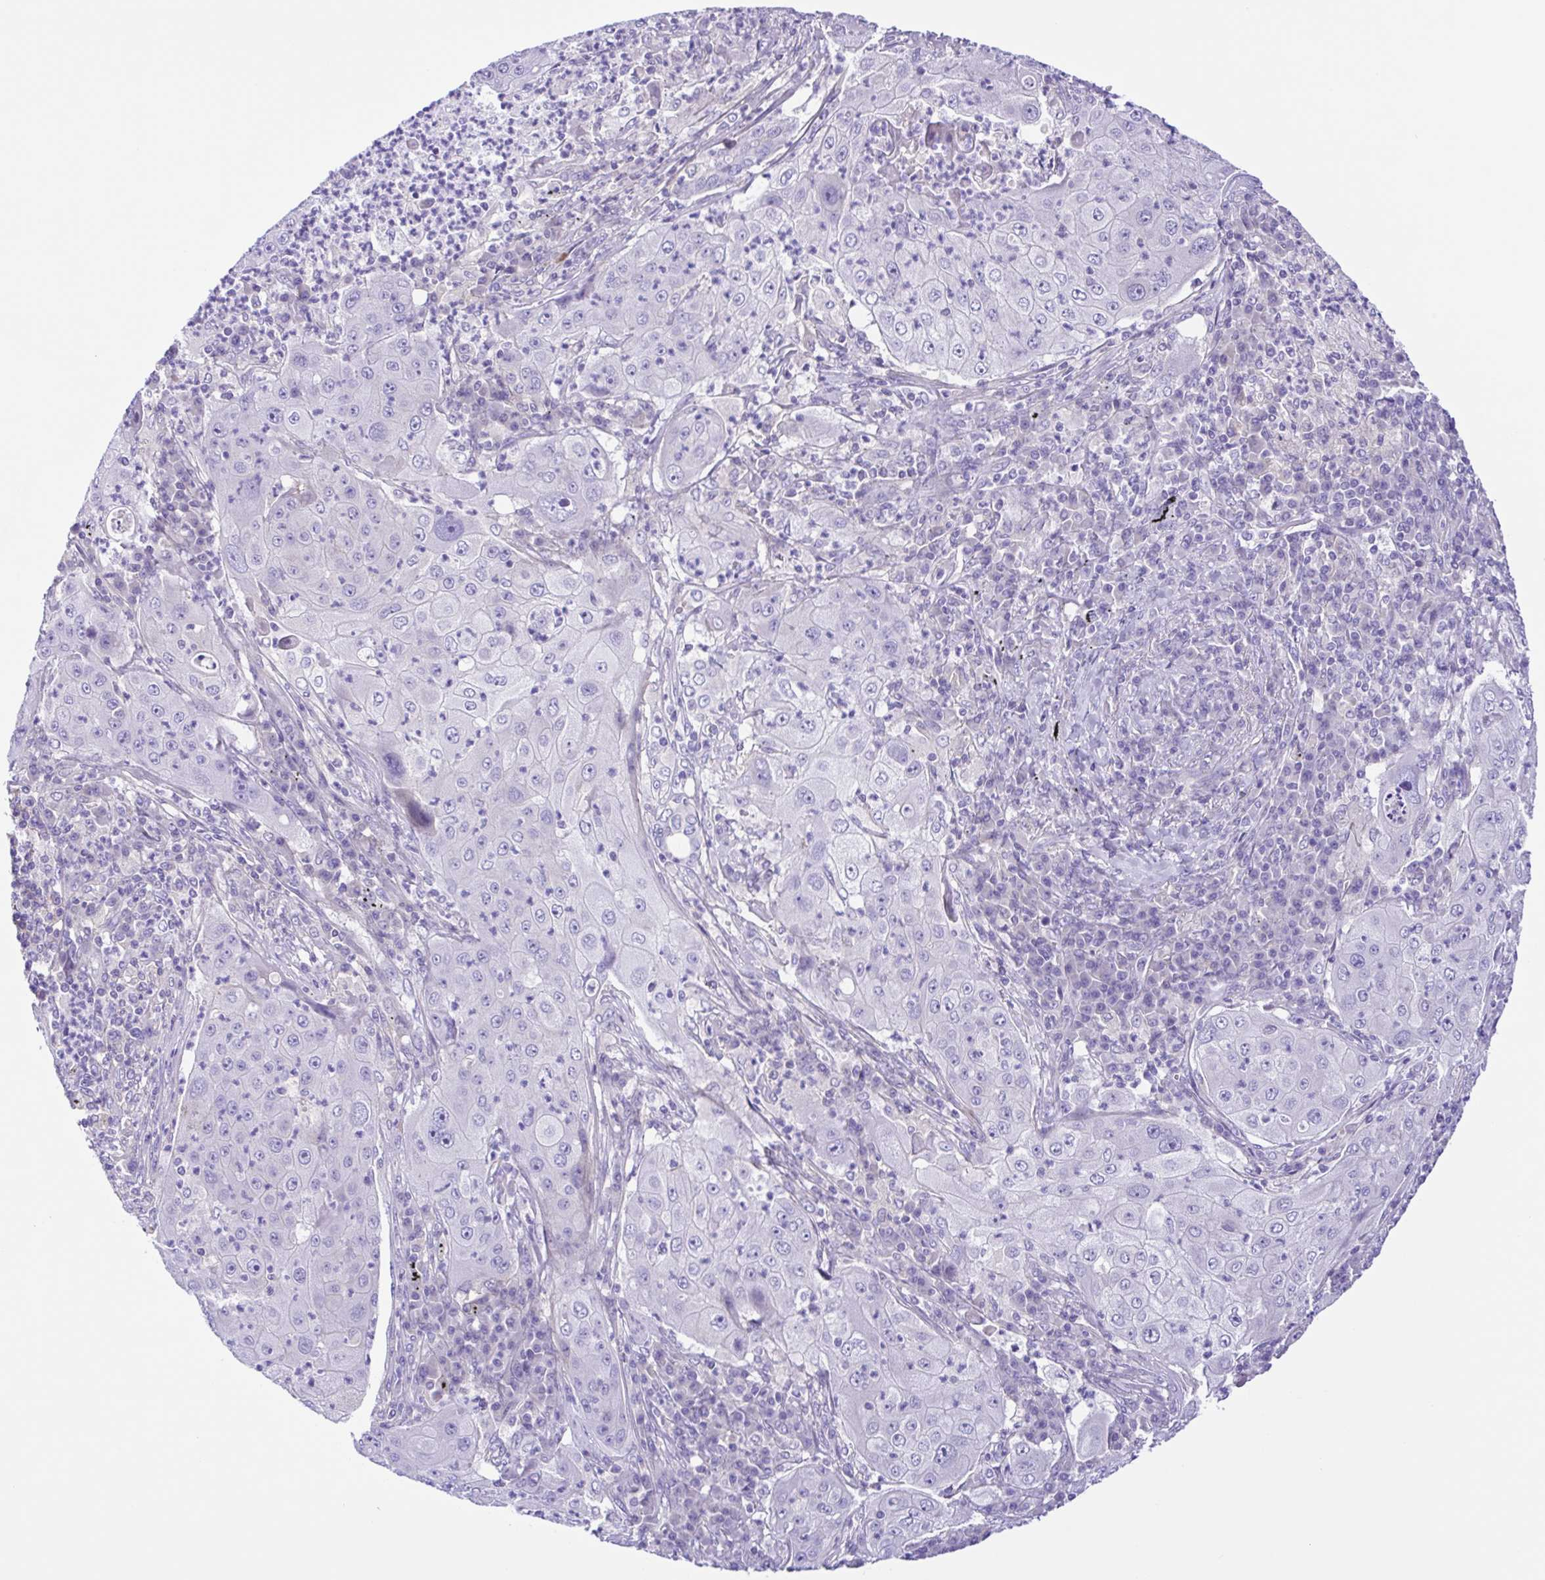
{"staining": {"intensity": "negative", "quantity": "none", "location": "none"}, "tissue": "lung cancer", "cell_type": "Tumor cells", "image_type": "cancer", "snomed": [{"axis": "morphology", "description": "Squamous cell carcinoma, NOS"}, {"axis": "topography", "description": "Lung"}], "caption": "The micrograph reveals no significant staining in tumor cells of lung squamous cell carcinoma.", "gene": "ISM2", "patient": {"sex": "female", "age": 59}}